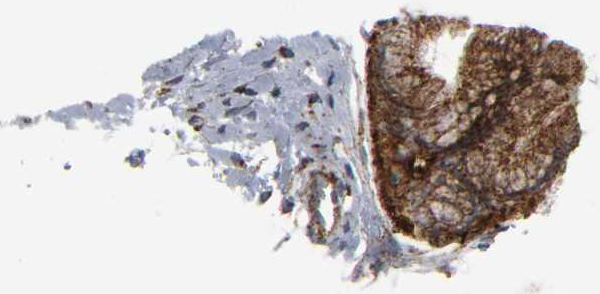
{"staining": {"intensity": "strong", "quantity": ">75%", "location": "cytoplasmic/membranous"}, "tissue": "cervix", "cell_type": "Glandular cells", "image_type": "normal", "snomed": [{"axis": "morphology", "description": "Normal tissue, NOS"}, {"axis": "topography", "description": "Cervix"}], "caption": "IHC staining of unremarkable cervix, which displays high levels of strong cytoplasmic/membranous positivity in approximately >75% of glandular cells indicating strong cytoplasmic/membranous protein expression. The staining was performed using DAB (3,3'-diaminobenzidine) (brown) for protein detection and nuclei were counterstained in hematoxylin (blue).", "gene": "PSAP", "patient": {"sex": "female", "age": 39}}